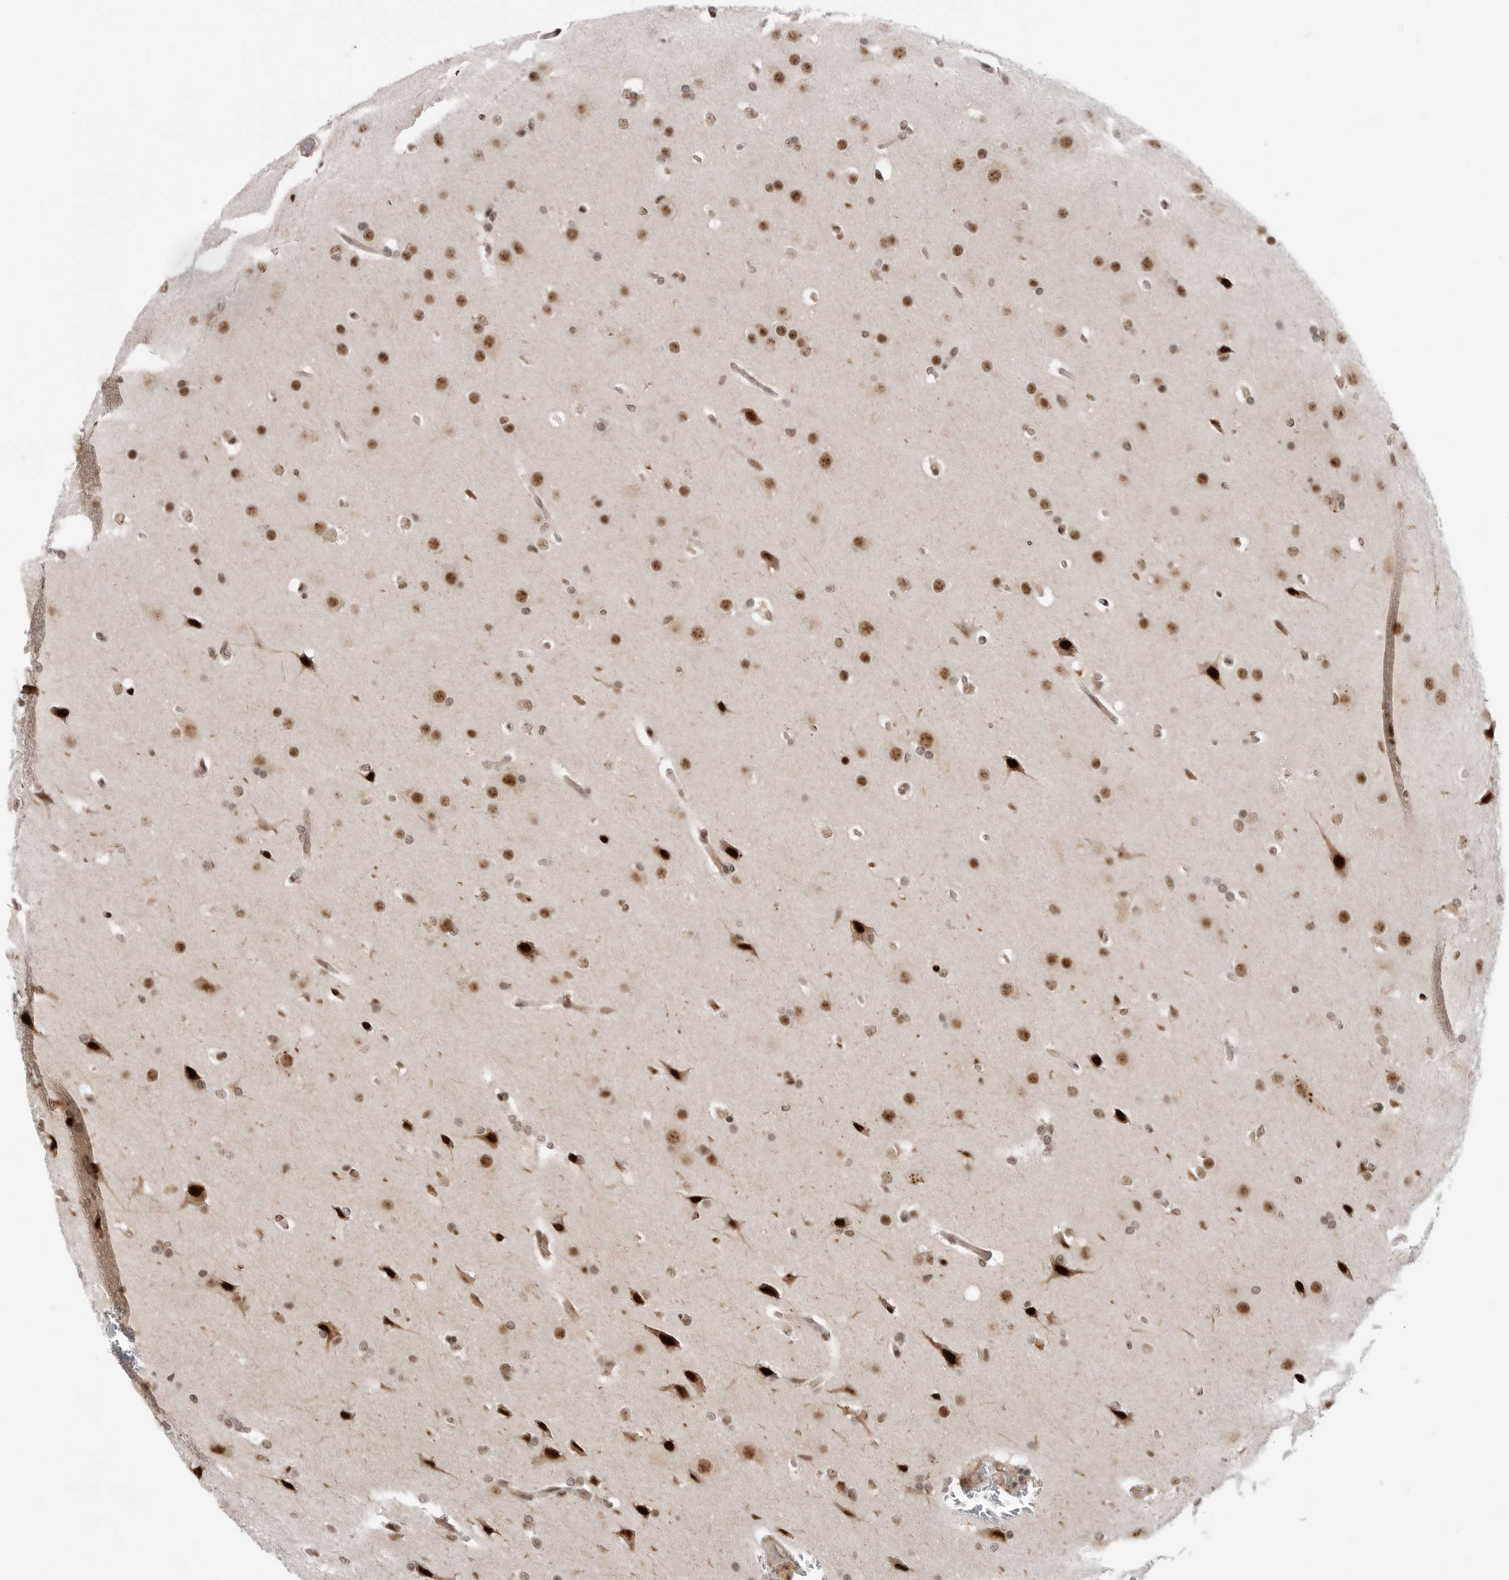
{"staining": {"intensity": "moderate", "quantity": ">75%", "location": "nuclear"}, "tissue": "glioma", "cell_type": "Tumor cells", "image_type": "cancer", "snomed": [{"axis": "morphology", "description": "Glioma, malignant, Low grade"}, {"axis": "topography", "description": "Brain"}], "caption": "A high-resolution photomicrograph shows immunohistochemistry (IHC) staining of malignant glioma (low-grade), which reveals moderate nuclear staining in about >75% of tumor cells.", "gene": "GPATCH2", "patient": {"sex": "female", "age": 37}}